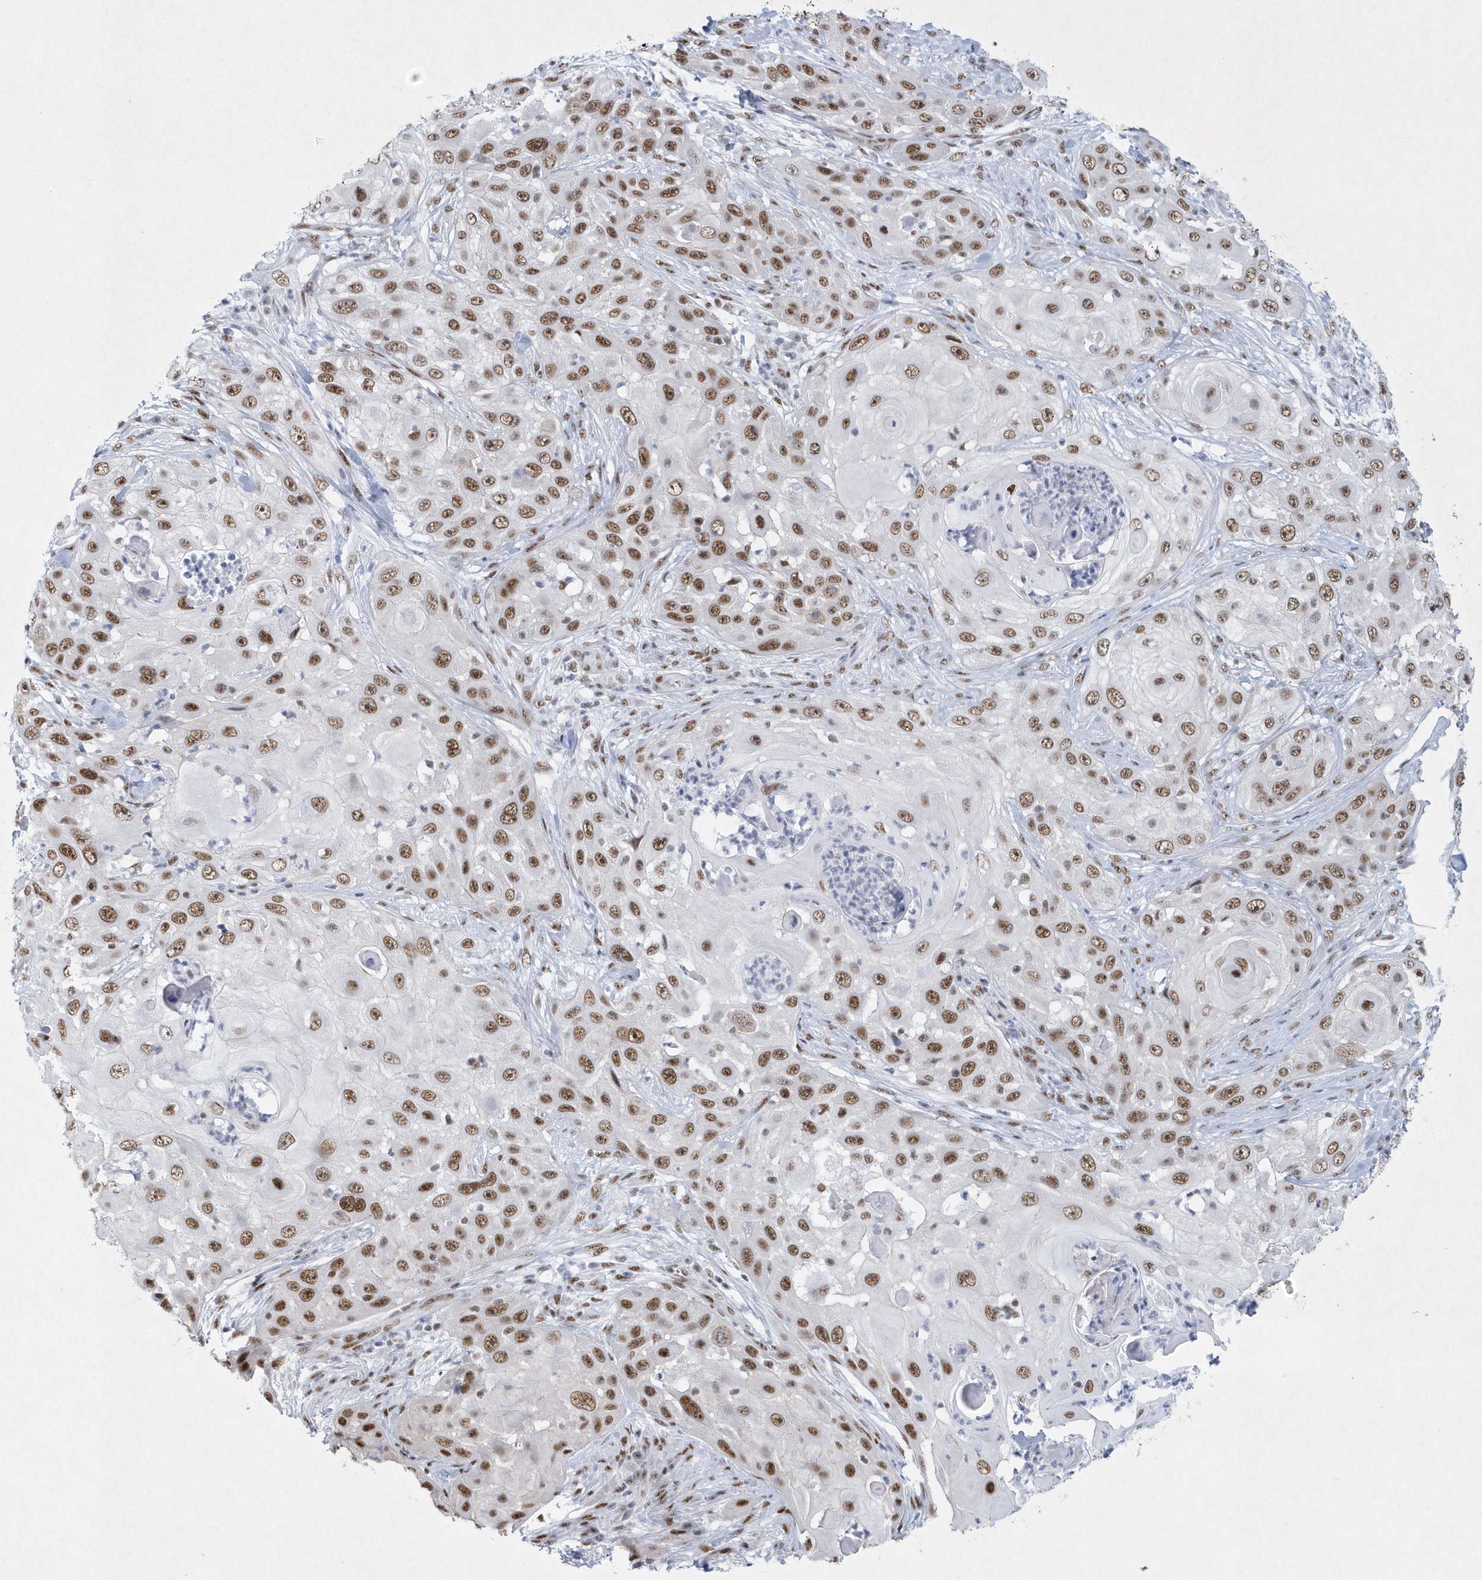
{"staining": {"intensity": "moderate", "quantity": ">75%", "location": "nuclear"}, "tissue": "skin cancer", "cell_type": "Tumor cells", "image_type": "cancer", "snomed": [{"axis": "morphology", "description": "Squamous cell carcinoma, NOS"}, {"axis": "topography", "description": "Skin"}], "caption": "Human skin cancer stained with a protein marker exhibits moderate staining in tumor cells.", "gene": "DCLRE1A", "patient": {"sex": "female", "age": 44}}